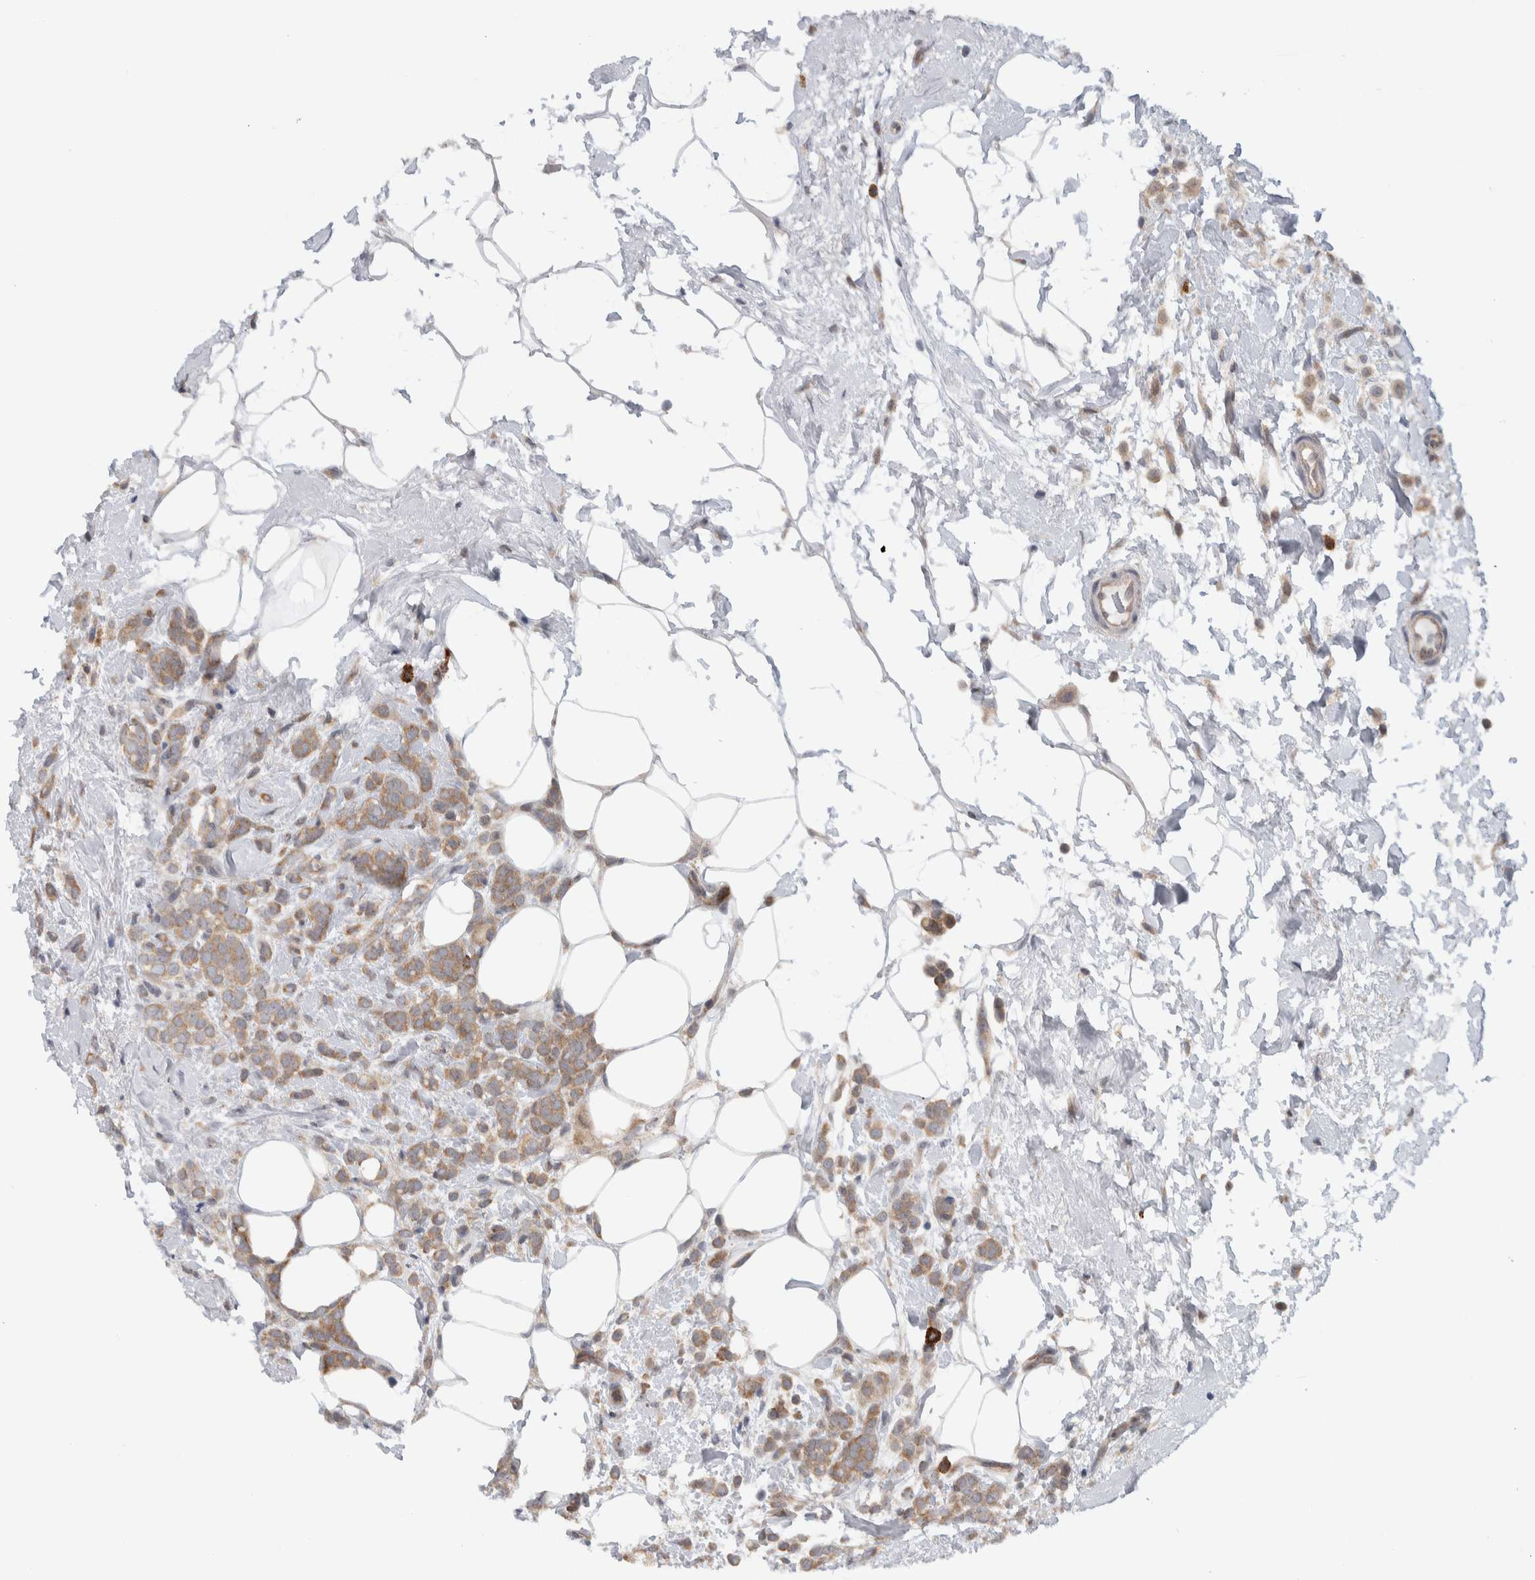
{"staining": {"intensity": "moderate", "quantity": ">75%", "location": "cytoplasmic/membranous"}, "tissue": "breast cancer", "cell_type": "Tumor cells", "image_type": "cancer", "snomed": [{"axis": "morphology", "description": "Lobular carcinoma"}, {"axis": "topography", "description": "Breast"}], "caption": "A brown stain labels moderate cytoplasmic/membranous positivity of a protein in breast cancer tumor cells. Immunohistochemistry stains the protein of interest in brown and the nuclei are stained blue.", "gene": "CCDC43", "patient": {"sex": "female", "age": 50}}